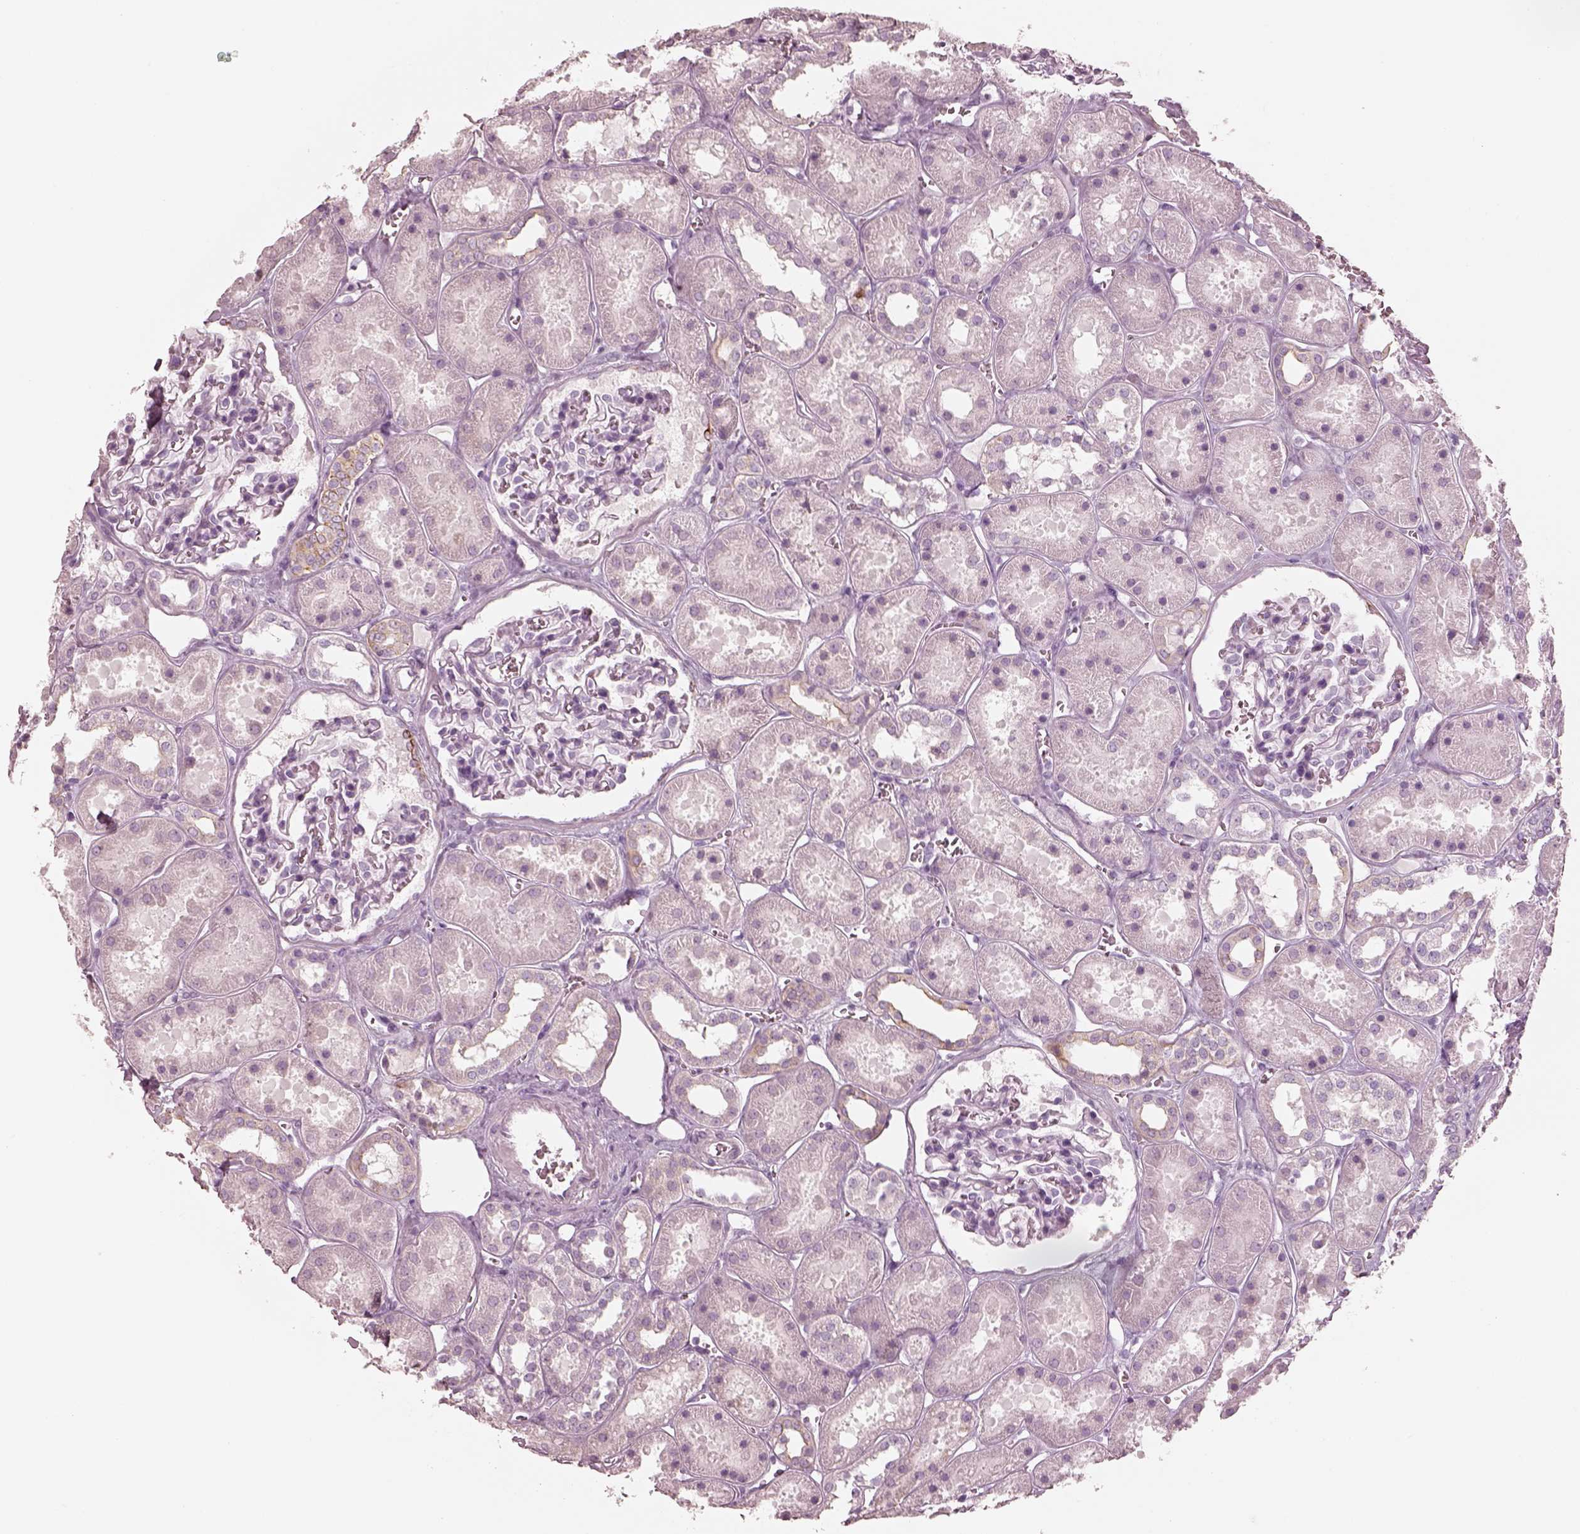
{"staining": {"intensity": "negative", "quantity": "none", "location": "none"}, "tissue": "kidney", "cell_type": "Cells in glomeruli", "image_type": "normal", "snomed": [{"axis": "morphology", "description": "Normal tissue, NOS"}, {"axis": "topography", "description": "Kidney"}], "caption": "There is no significant staining in cells in glomeruli of kidney. Brightfield microscopy of immunohistochemistry stained with DAB (3,3'-diaminobenzidine) (brown) and hematoxylin (blue), captured at high magnification.", "gene": "PON3", "patient": {"sex": "female", "age": 41}}